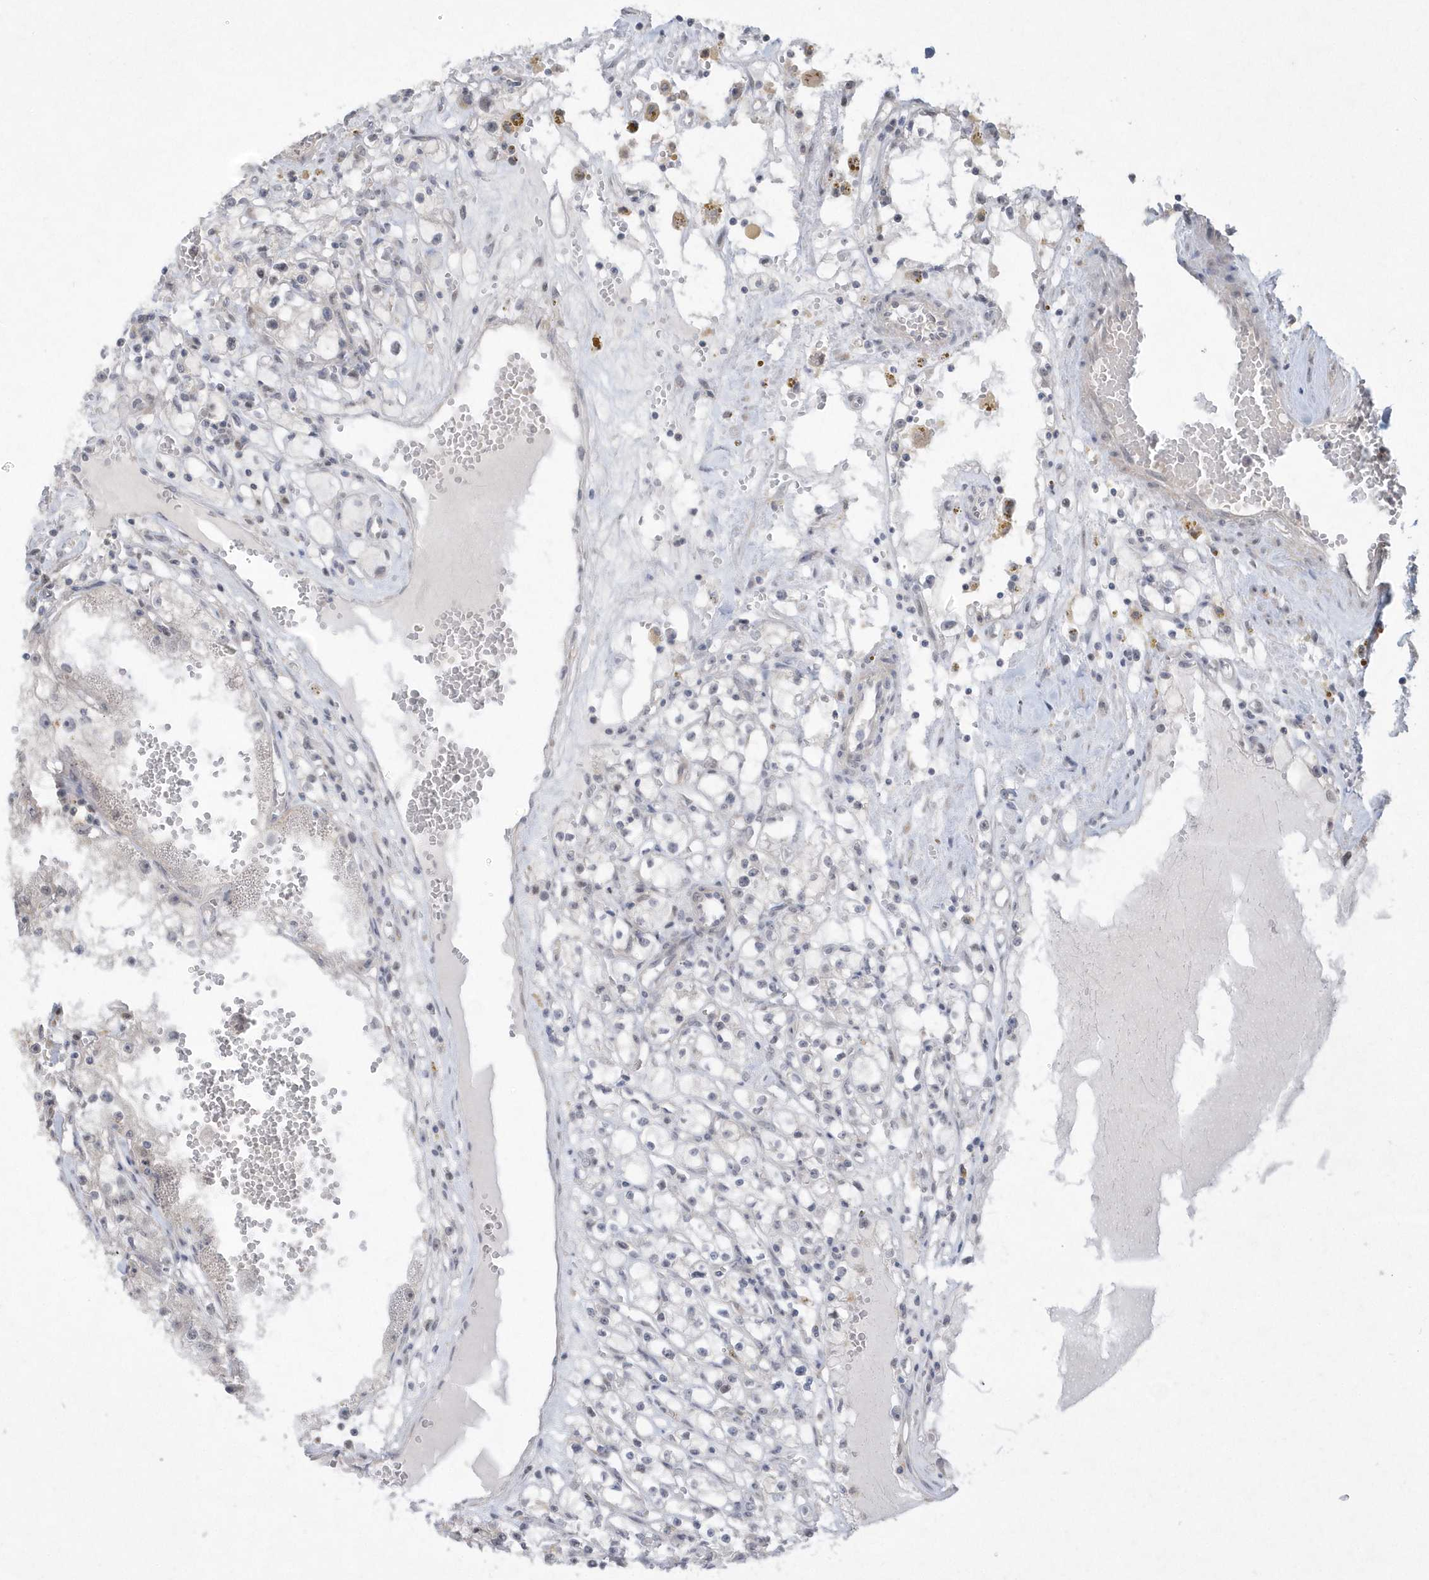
{"staining": {"intensity": "negative", "quantity": "none", "location": "none"}, "tissue": "renal cancer", "cell_type": "Tumor cells", "image_type": "cancer", "snomed": [{"axis": "morphology", "description": "Adenocarcinoma, NOS"}, {"axis": "topography", "description": "Kidney"}], "caption": "Tumor cells are negative for protein expression in human renal cancer.", "gene": "TSPEAR", "patient": {"sex": "male", "age": 56}}